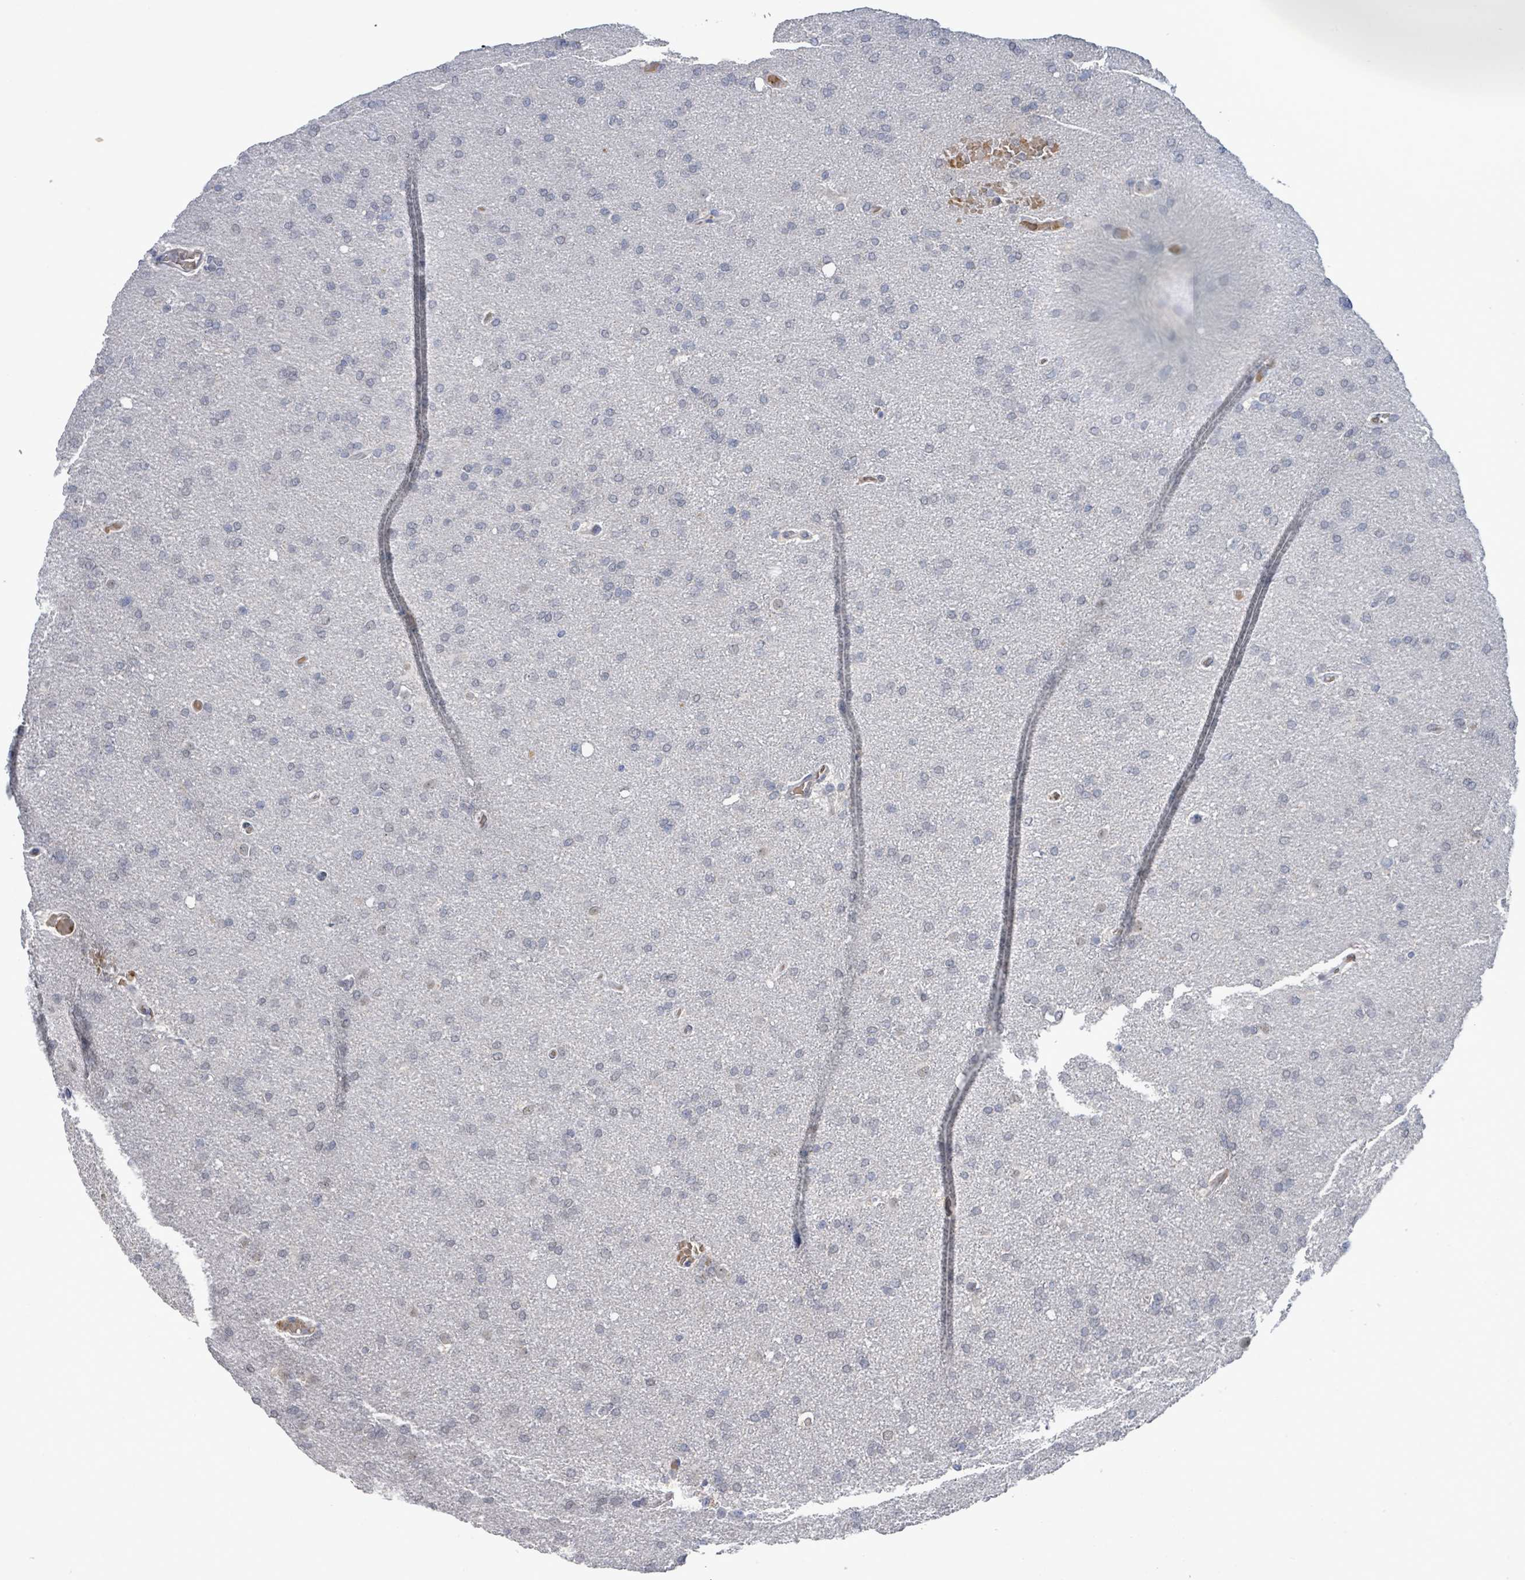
{"staining": {"intensity": "negative", "quantity": "none", "location": "none"}, "tissue": "glioma", "cell_type": "Tumor cells", "image_type": "cancer", "snomed": [{"axis": "morphology", "description": "Glioma, malignant, High grade"}, {"axis": "topography", "description": "Cerebral cortex"}], "caption": "An IHC photomicrograph of malignant glioma (high-grade) is shown. There is no staining in tumor cells of malignant glioma (high-grade).", "gene": "SEBOX", "patient": {"sex": "female", "age": 36}}